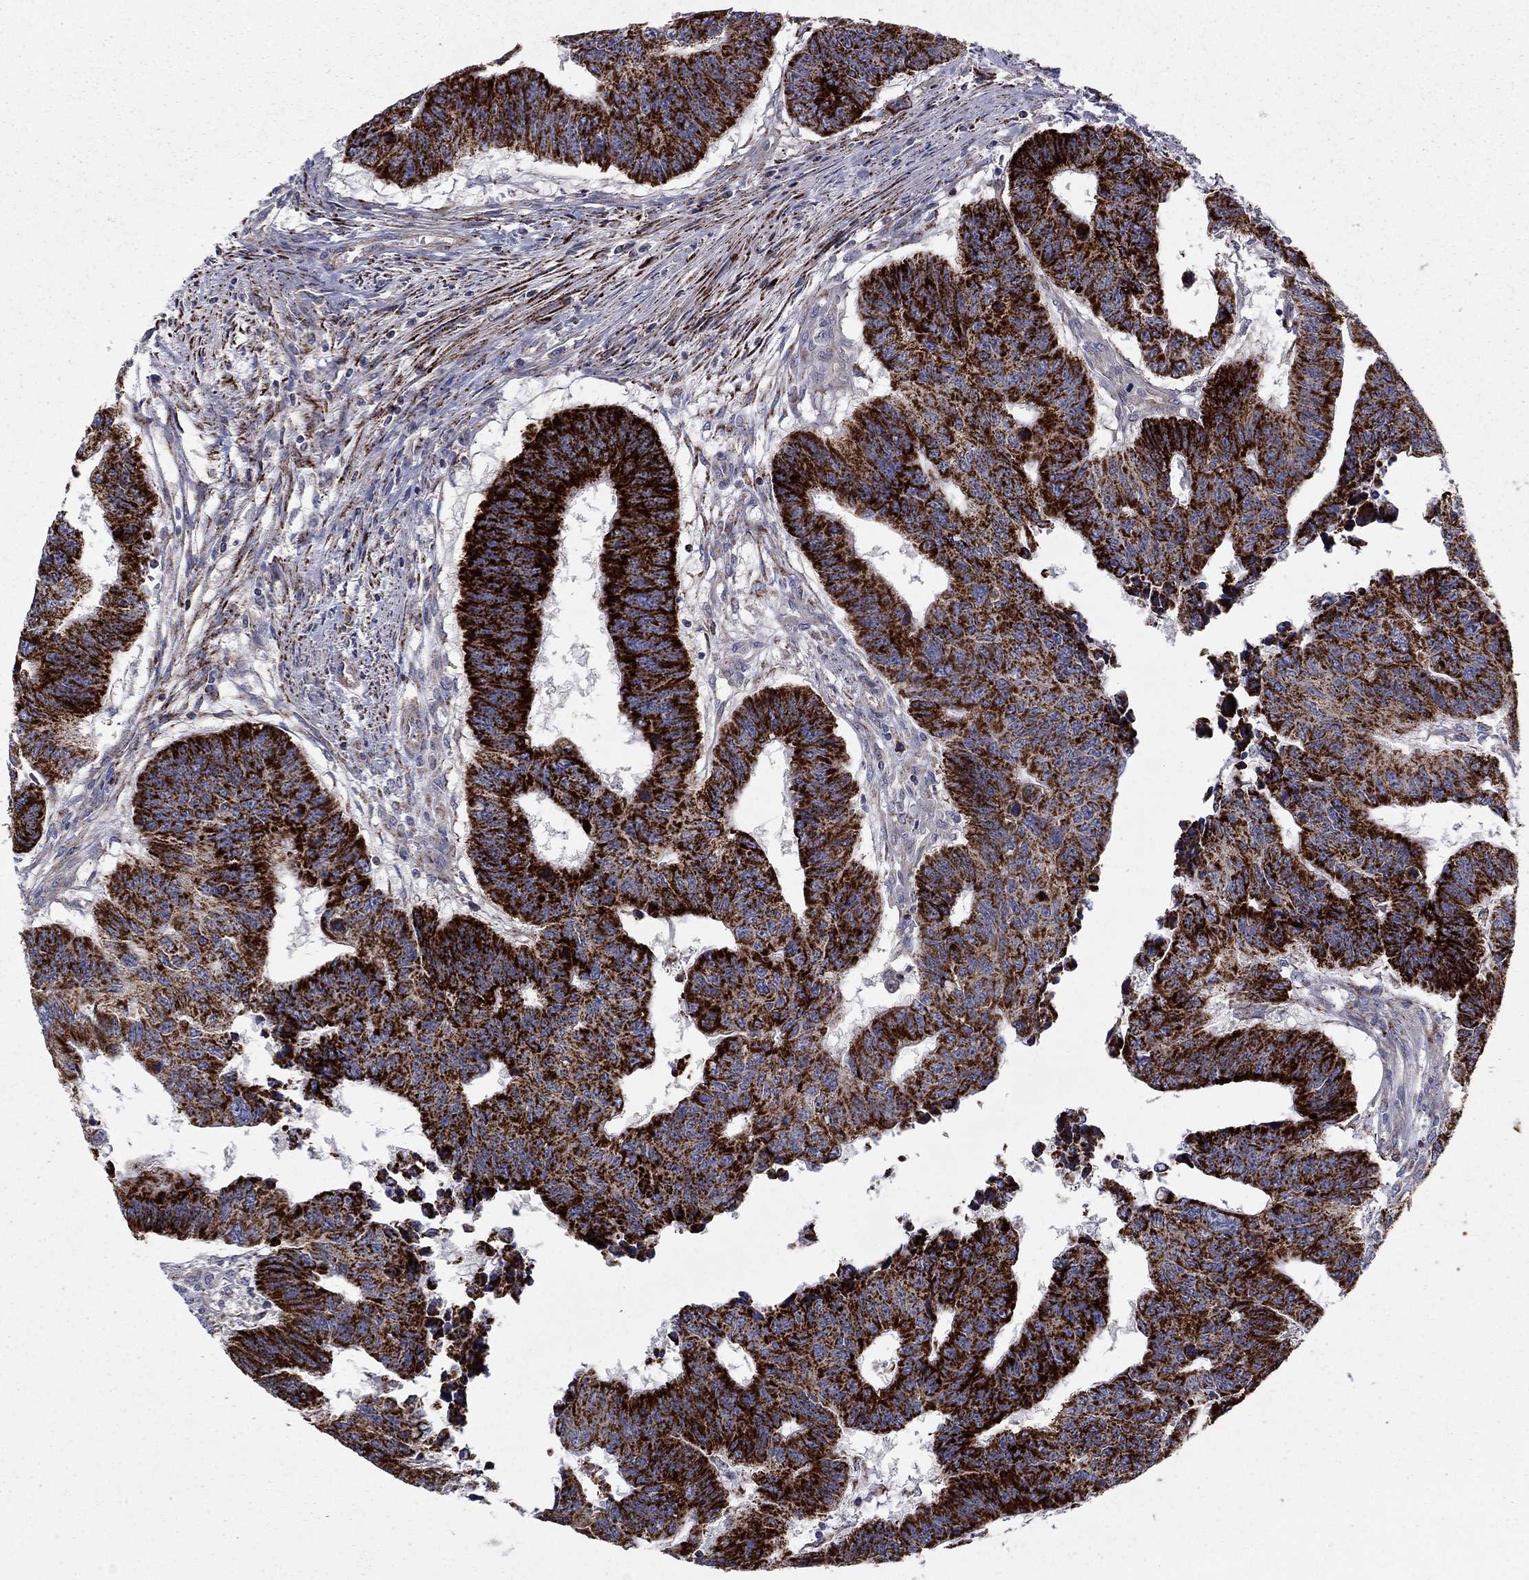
{"staining": {"intensity": "strong", "quantity": ">75%", "location": "cytoplasmic/membranous"}, "tissue": "colorectal cancer", "cell_type": "Tumor cells", "image_type": "cancer", "snomed": [{"axis": "morphology", "description": "Adenocarcinoma, NOS"}, {"axis": "topography", "description": "Rectum"}], "caption": "Protein expression analysis of colorectal cancer (adenocarcinoma) displays strong cytoplasmic/membranous staining in about >75% of tumor cells.", "gene": "ALDH1B1", "patient": {"sex": "female", "age": 85}}